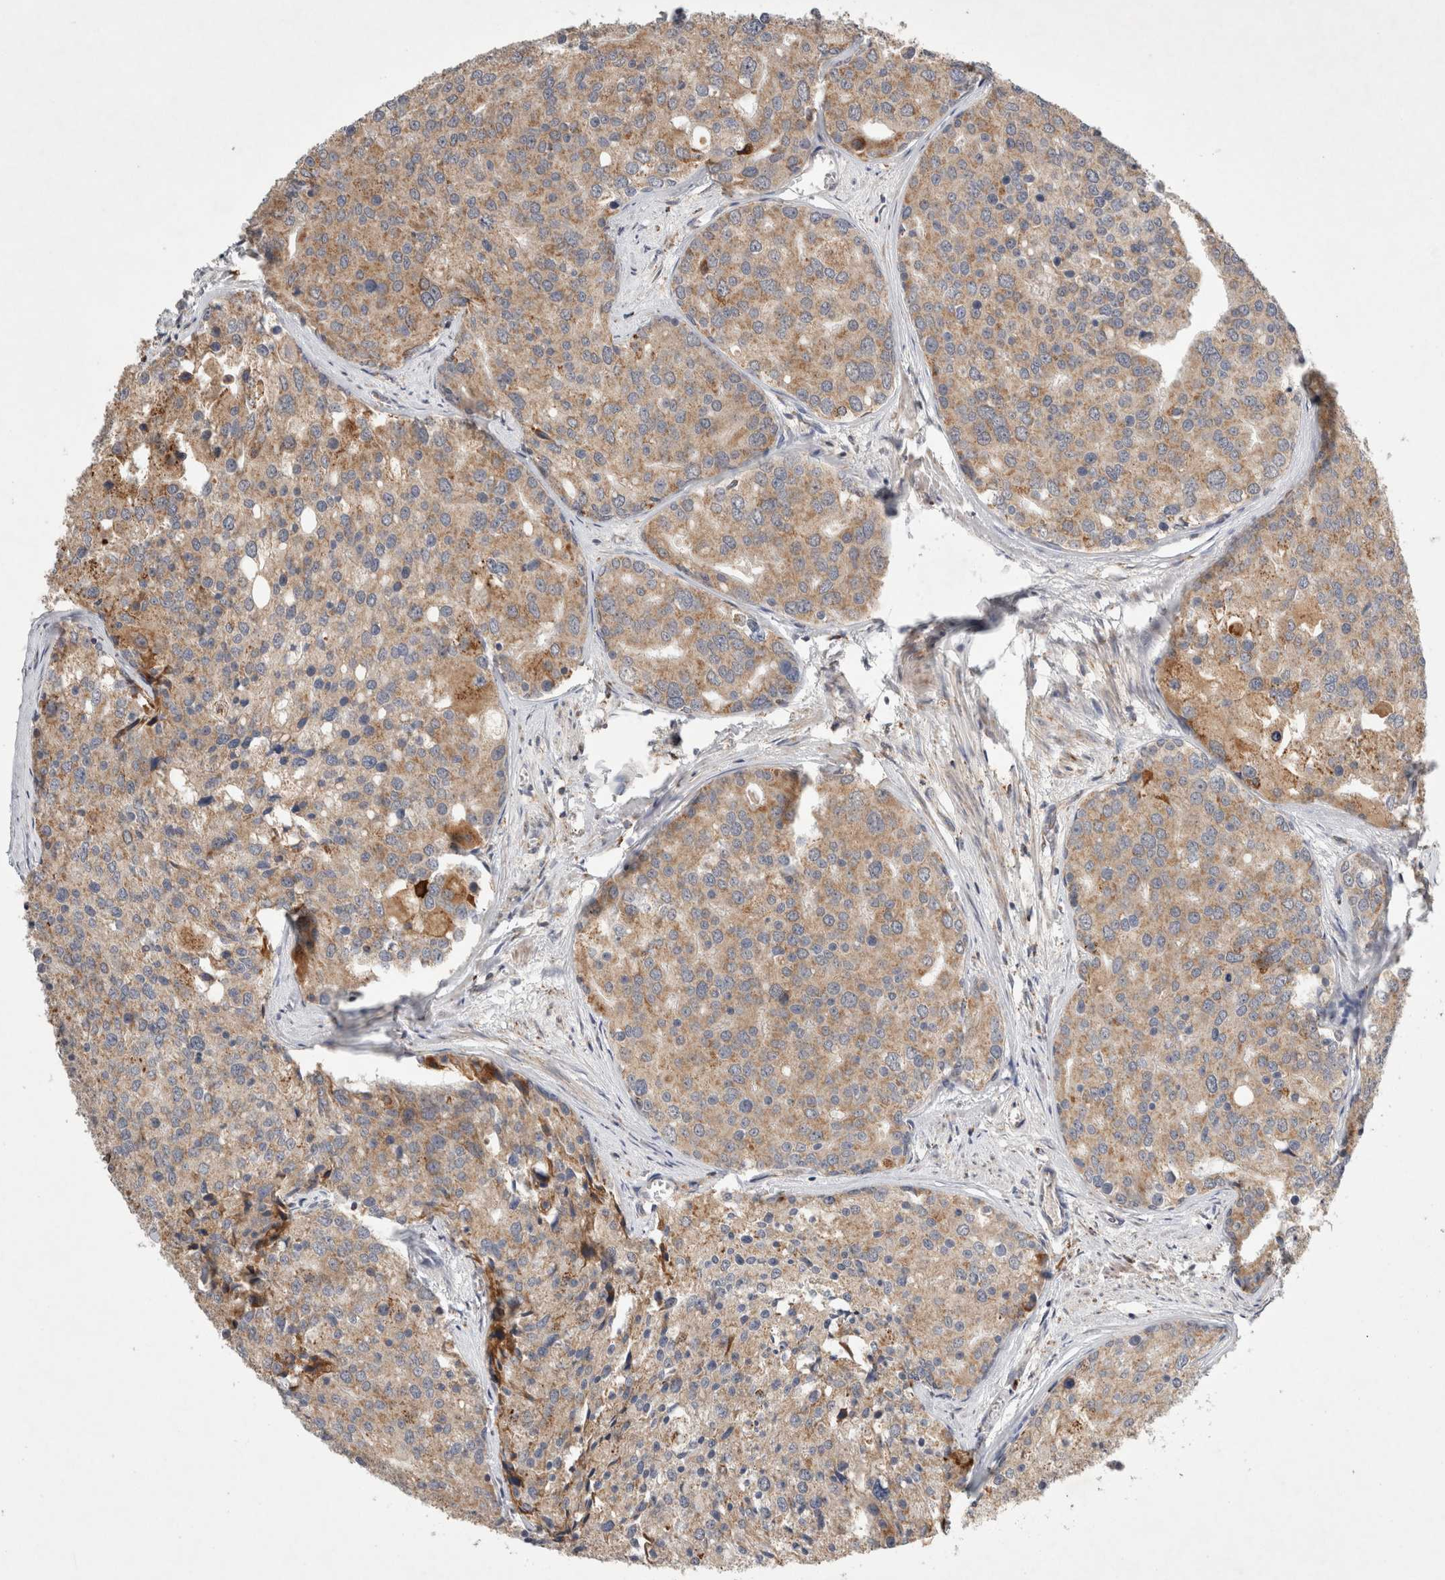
{"staining": {"intensity": "moderate", "quantity": ">75%", "location": "cytoplasmic/membranous"}, "tissue": "prostate cancer", "cell_type": "Tumor cells", "image_type": "cancer", "snomed": [{"axis": "morphology", "description": "Adenocarcinoma, High grade"}, {"axis": "topography", "description": "Prostate"}], "caption": "High-grade adenocarcinoma (prostate) was stained to show a protein in brown. There is medium levels of moderate cytoplasmic/membranous staining in about >75% of tumor cells. (Stains: DAB (3,3'-diaminobenzidine) in brown, nuclei in blue, Microscopy: brightfield microscopy at high magnification).", "gene": "HROB", "patient": {"sex": "male", "age": 50}}